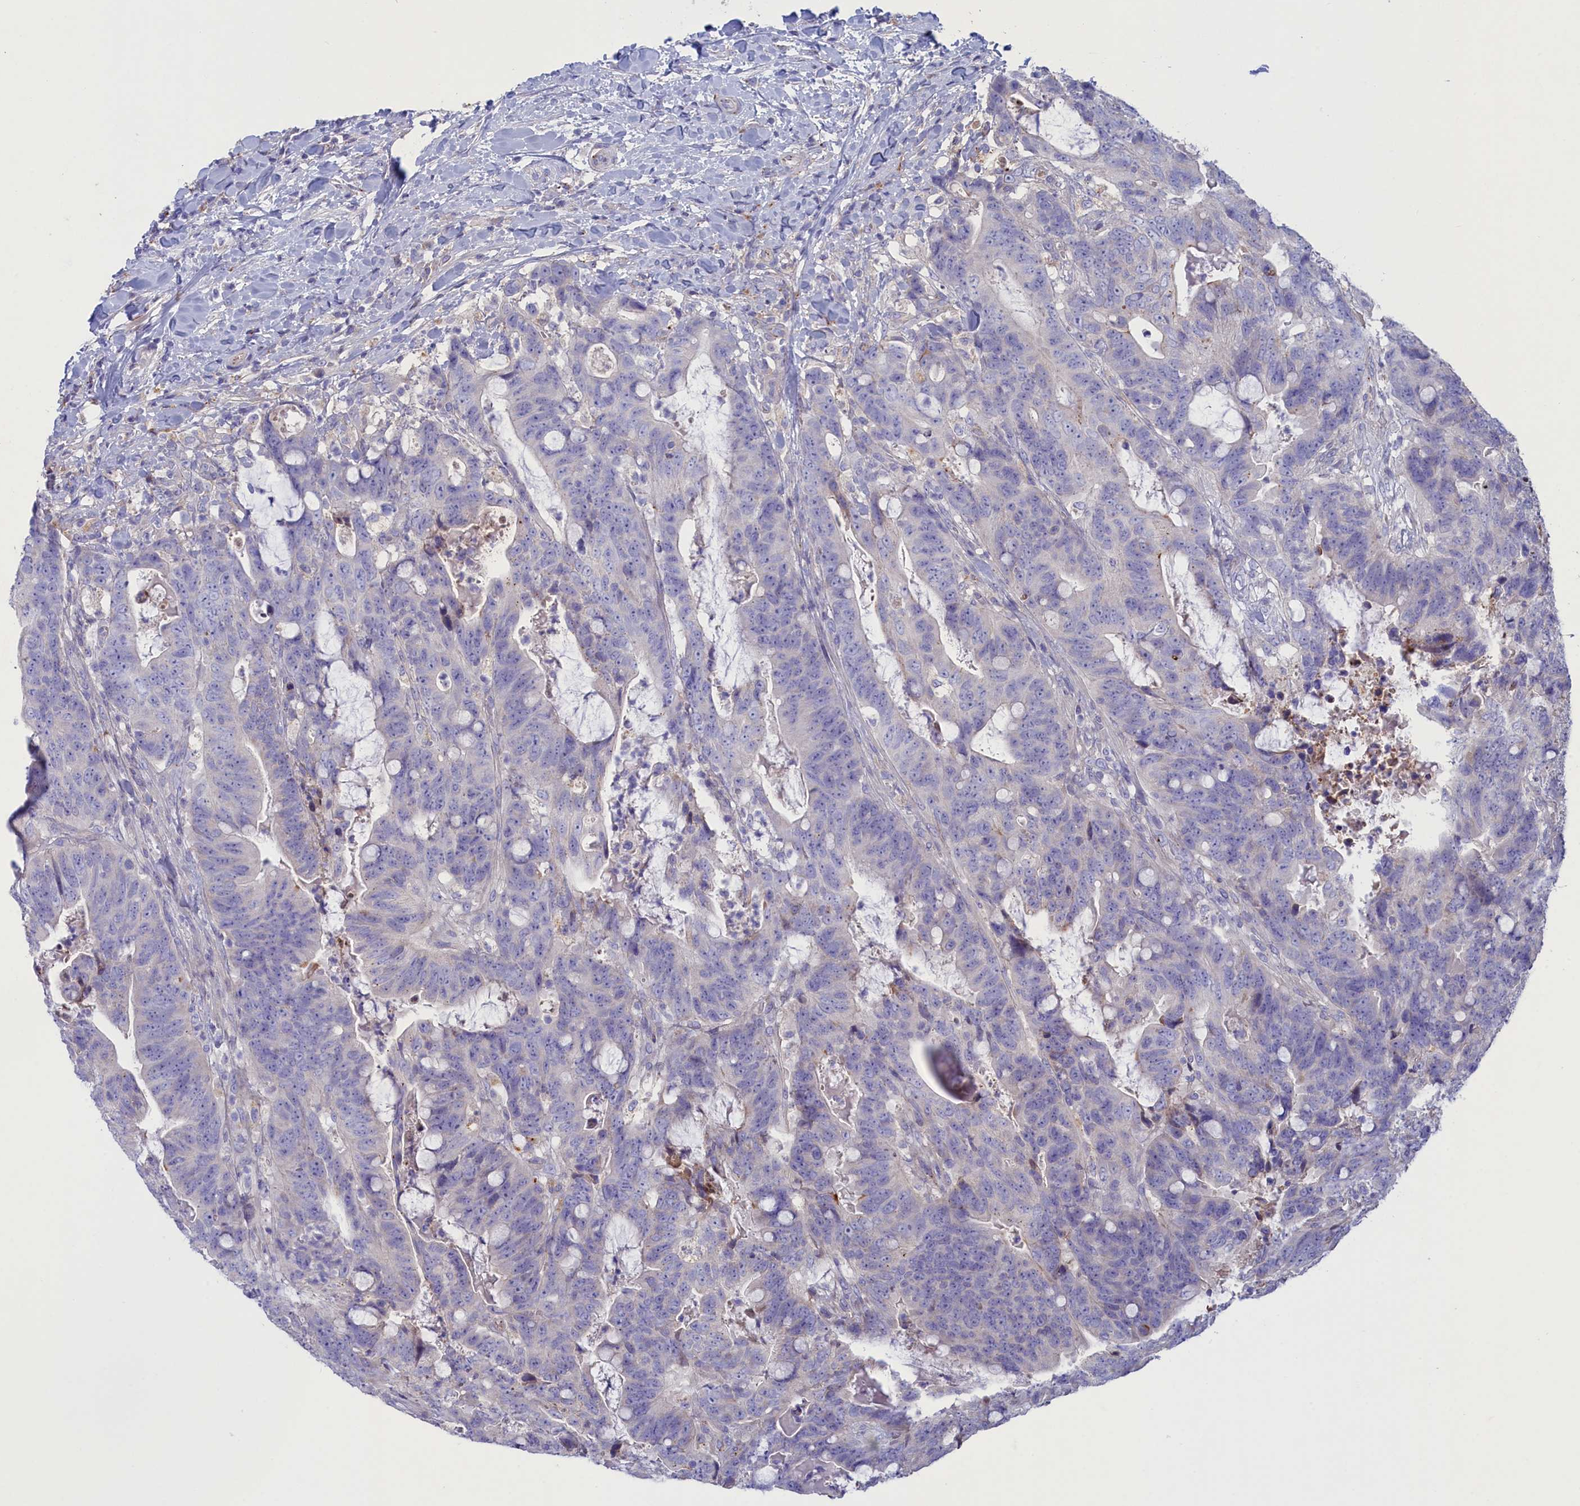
{"staining": {"intensity": "negative", "quantity": "none", "location": "none"}, "tissue": "colorectal cancer", "cell_type": "Tumor cells", "image_type": "cancer", "snomed": [{"axis": "morphology", "description": "Adenocarcinoma, NOS"}, {"axis": "topography", "description": "Colon"}], "caption": "DAB immunohistochemical staining of human colorectal cancer (adenocarcinoma) reveals no significant expression in tumor cells.", "gene": "WDR6", "patient": {"sex": "female", "age": 82}}